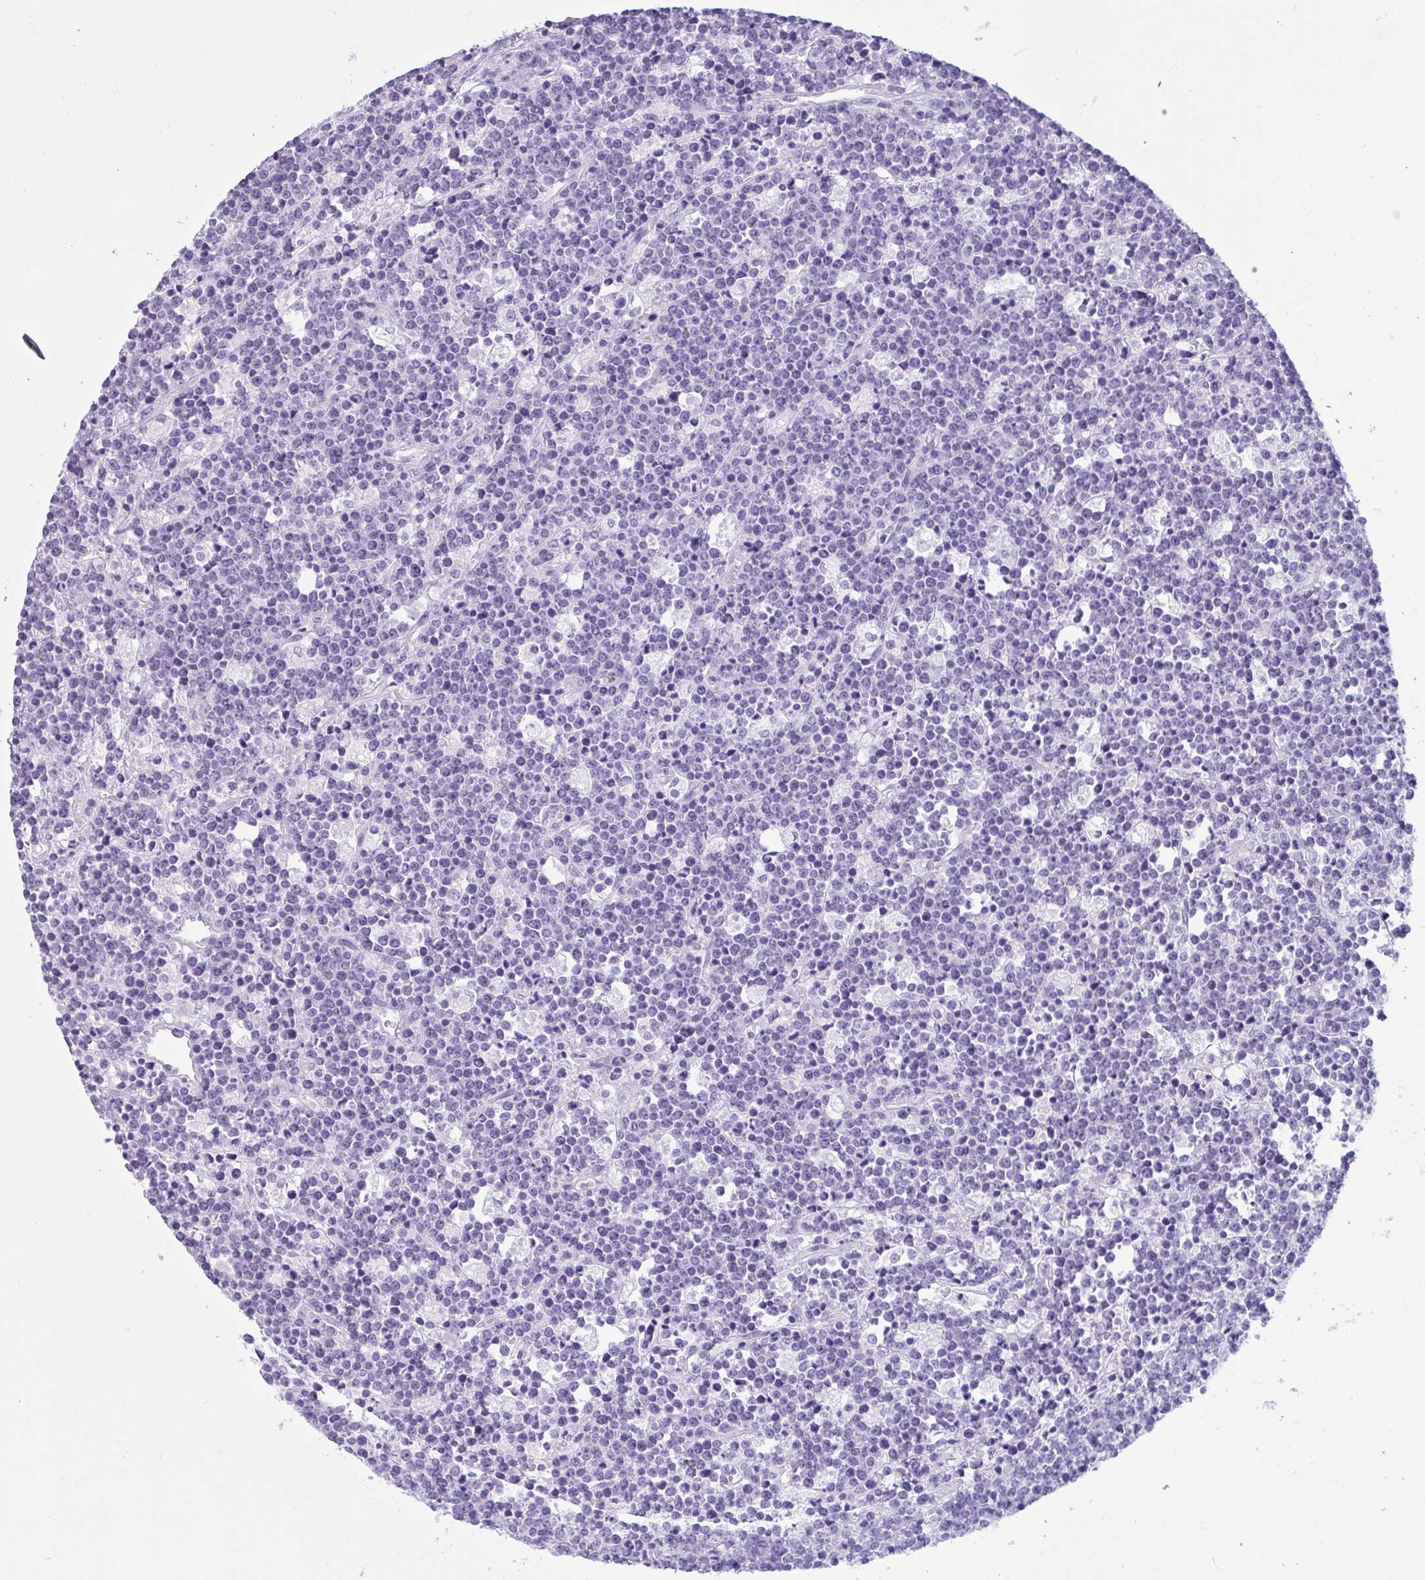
{"staining": {"intensity": "negative", "quantity": "none", "location": "none"}, "tissue": "lymphoma", "cell_type": "Tumor cells", "image_type": "cancer", "snomed": [{"axis": "morphology", "description": "Malignant lymphoma, non-Hodgkin's type, High grade"}, {"axis": "topography", "description": "Ovary"}], "caption": "IHC histopathology image of neoplastic tissue: high-grade malignant lymphoma, non-Hodgkin's type stained with DAB (3,3'-diaminobenzidine) displays no significant protein staining in tumor cells. (Brightfield microscopy of DAB (3,3'-diaminobenzidine) immunohistochemistry (IHC) at high magnification).", "gene": "RASL10A", "patient": {"sex": "female", "age": 56}}